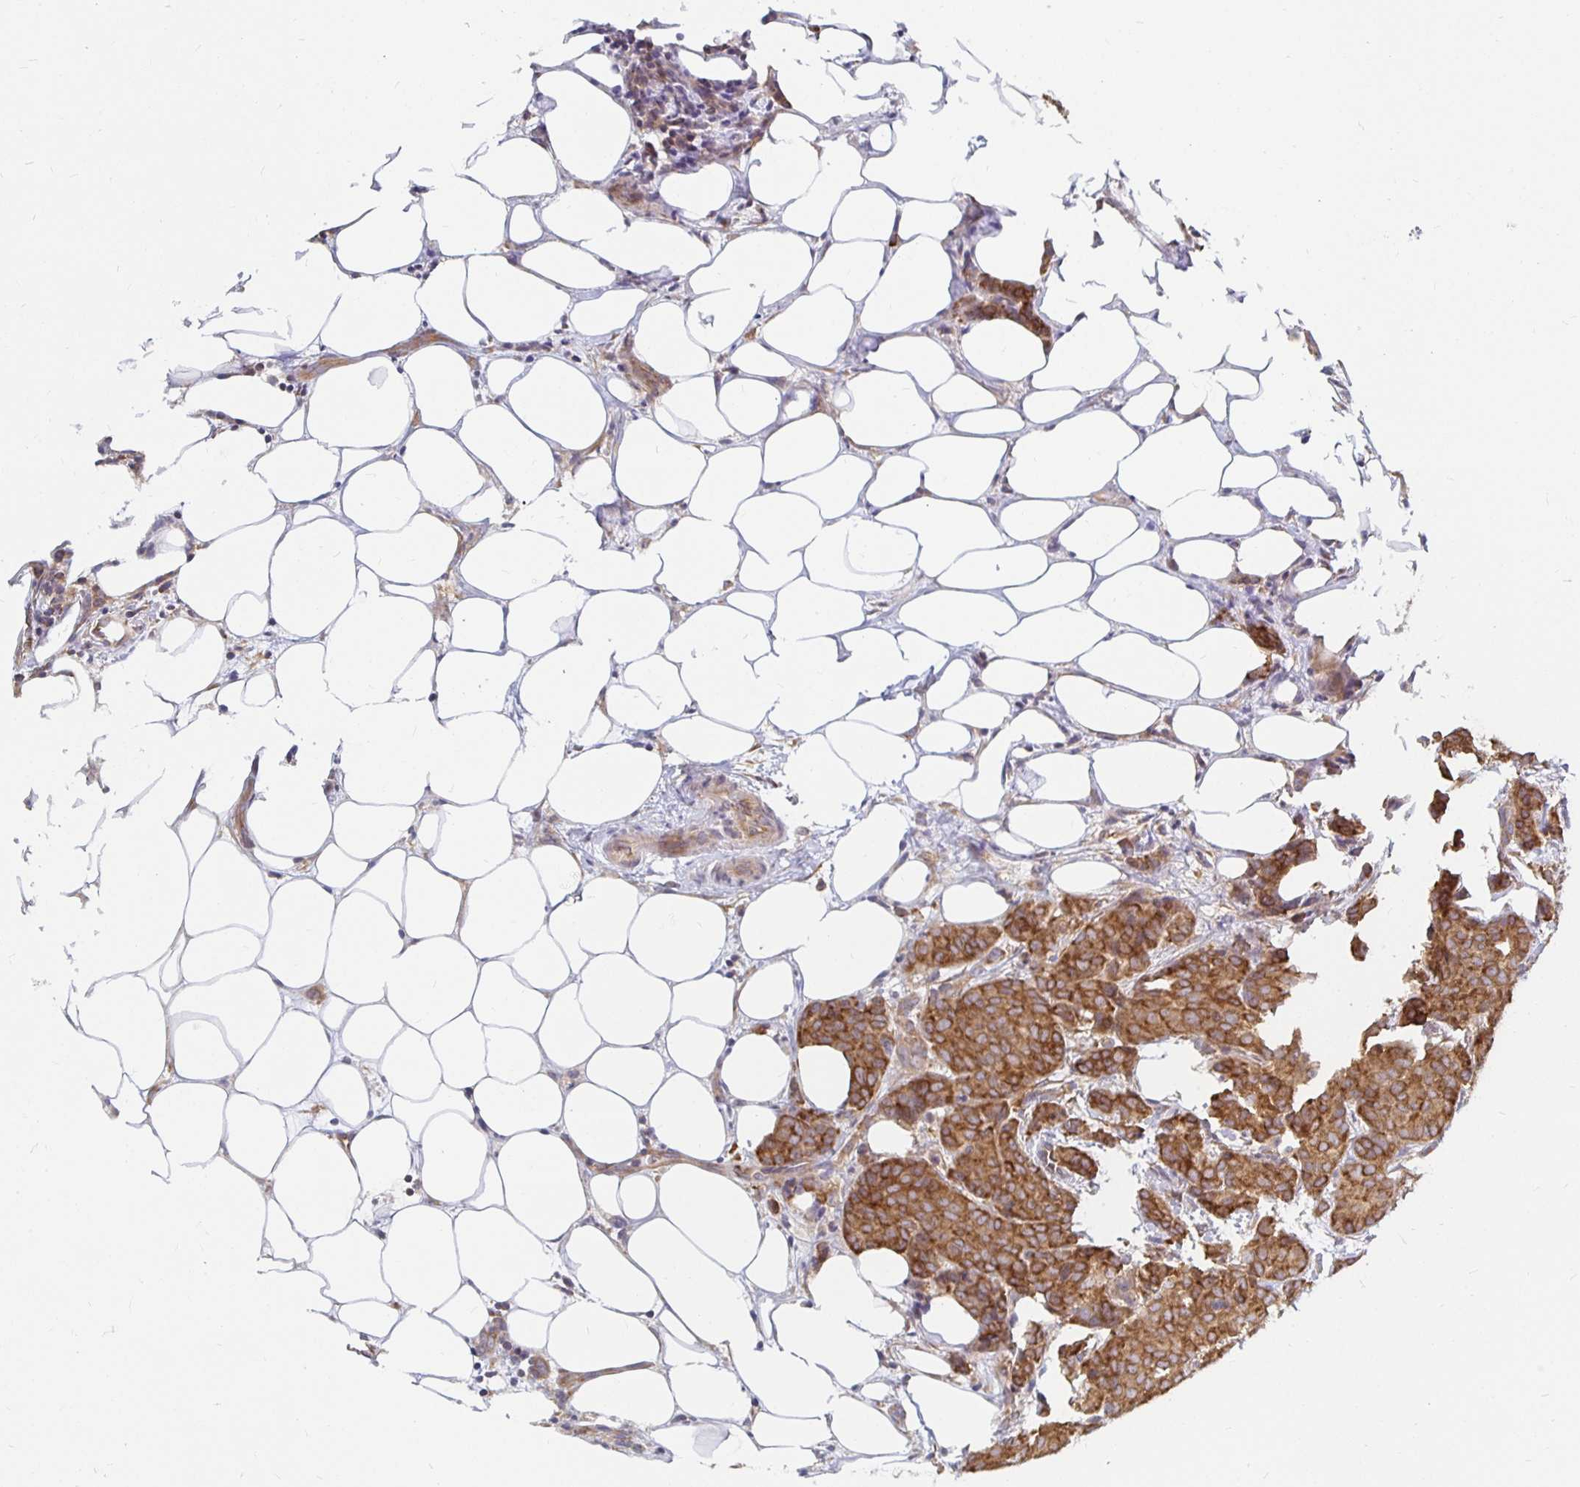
{"staining": {"intensity": "strong", "quantity": ">75%", "location": "cytoplasmic/membranous"}, "tissue": "breast cancer", "cell_type": "Tumor cells", "image_type": "cancer", "snomed": [{"axis": "morphology", "description": "Duct carcinoma"}, {"axis": "topography", "description": "Breast"}], "caption": "There is high levels of strong cytoplasmic/membranous expression in tumor cells of breast cancer, as demonstrated by immunohistochemical staining (brown color).", "gene": "PDAP1", "patient": {"sex": "female", "age": 70}}